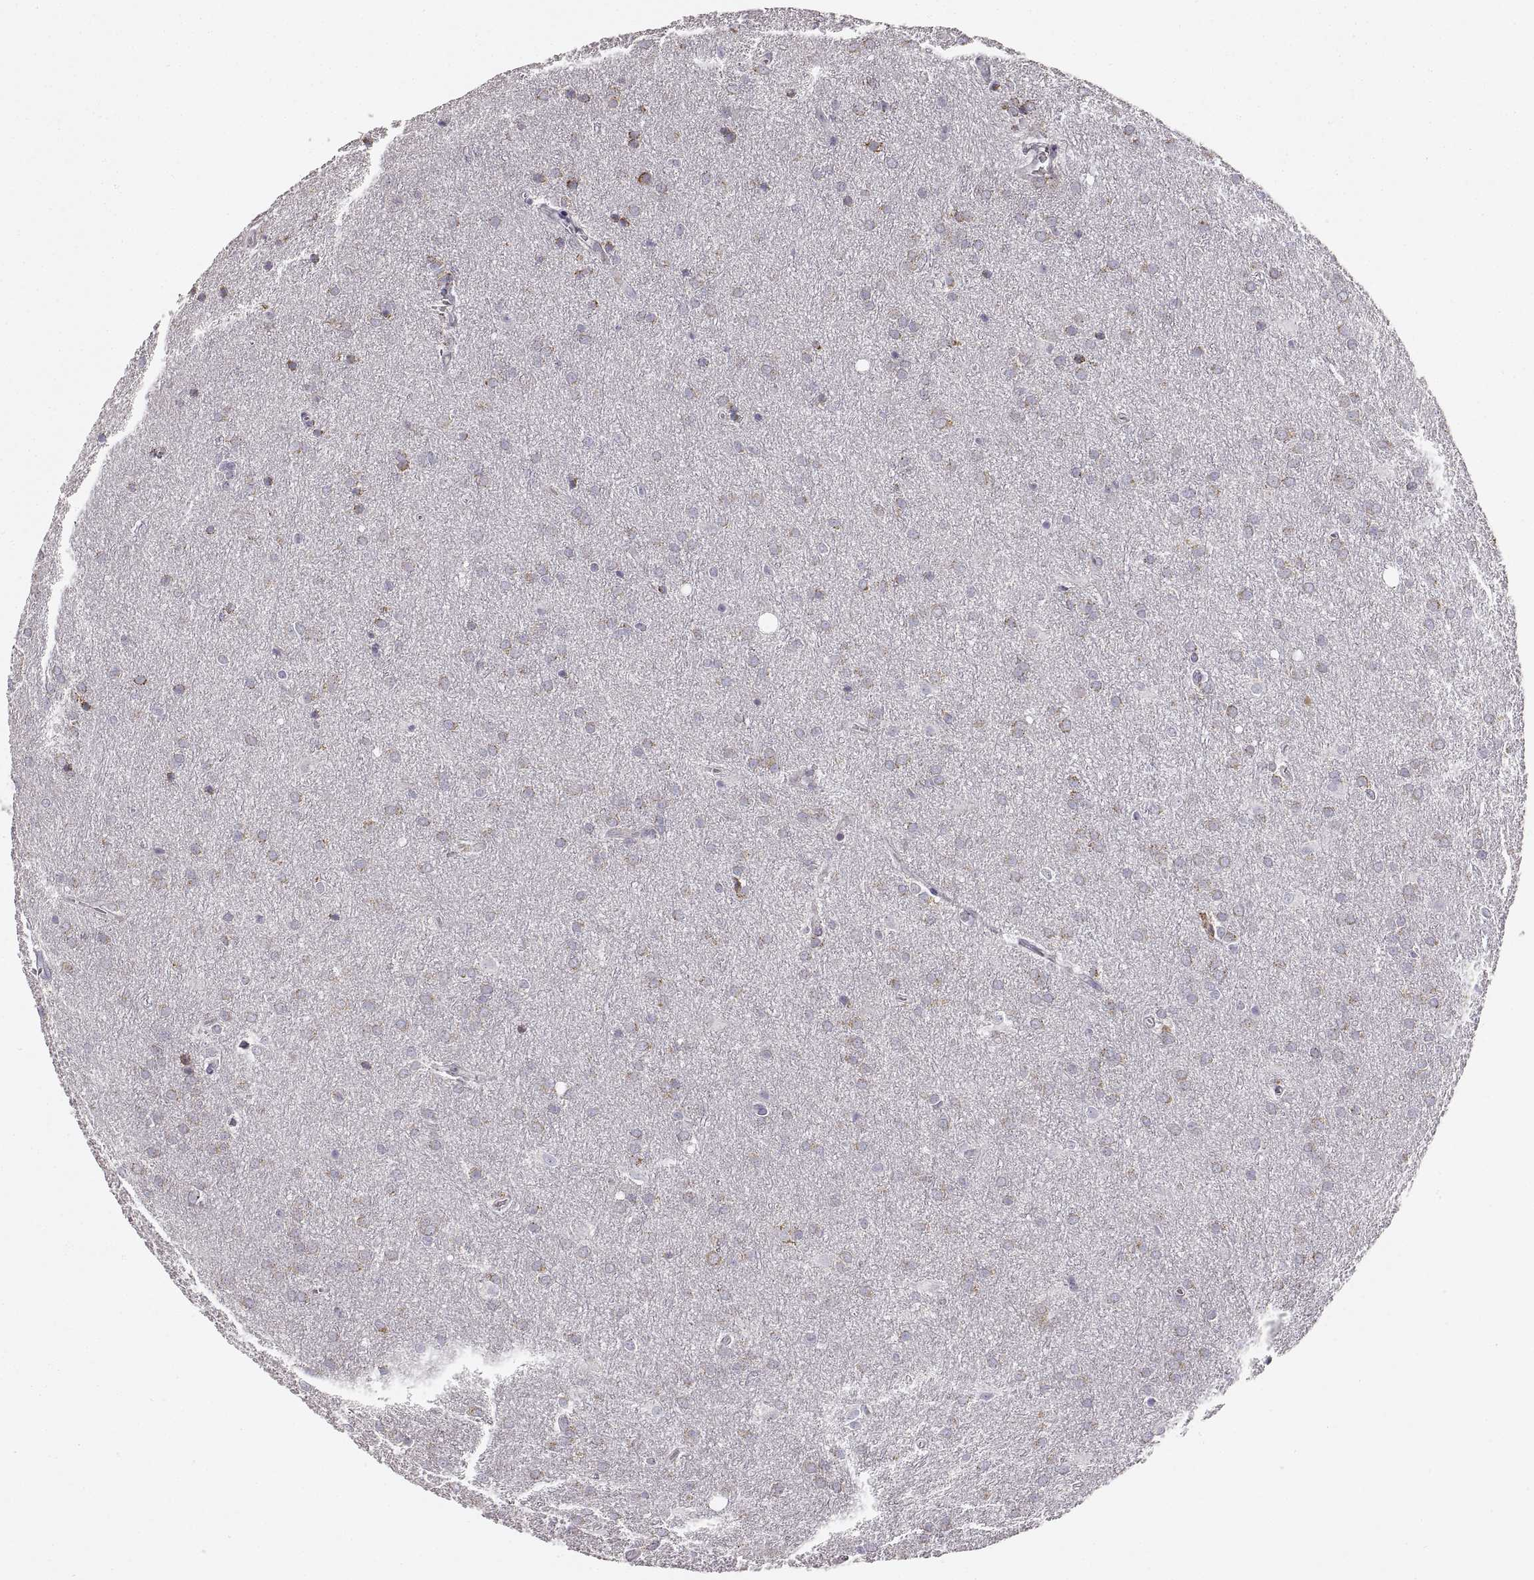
{"staining": {"intensity": "negative", "quantity": "none", "location": "none"}, "tissue": "glioma", "cell_type": "Tumor cells", "image_type": "cancer", "snomed": [{"axis": "morphology", "description": "Glioma, malignant, Low grade"}, {"axis": "topography", "description": "Brain"}], "caption": "High magnification brightfield microscopy of malignant glioma (low-grade) stained with DAB (3,3'-diaminobenzidine) (brown) and counterstained with hematoxylin (blue): tumor cells show no significant positivity. (DAB (3,3'-diaminobenzidine) IHC visualized using brightfield microscopy, high magnification).", "gene": "RDH13", "patient": {"sex": "female", "age": 32}}